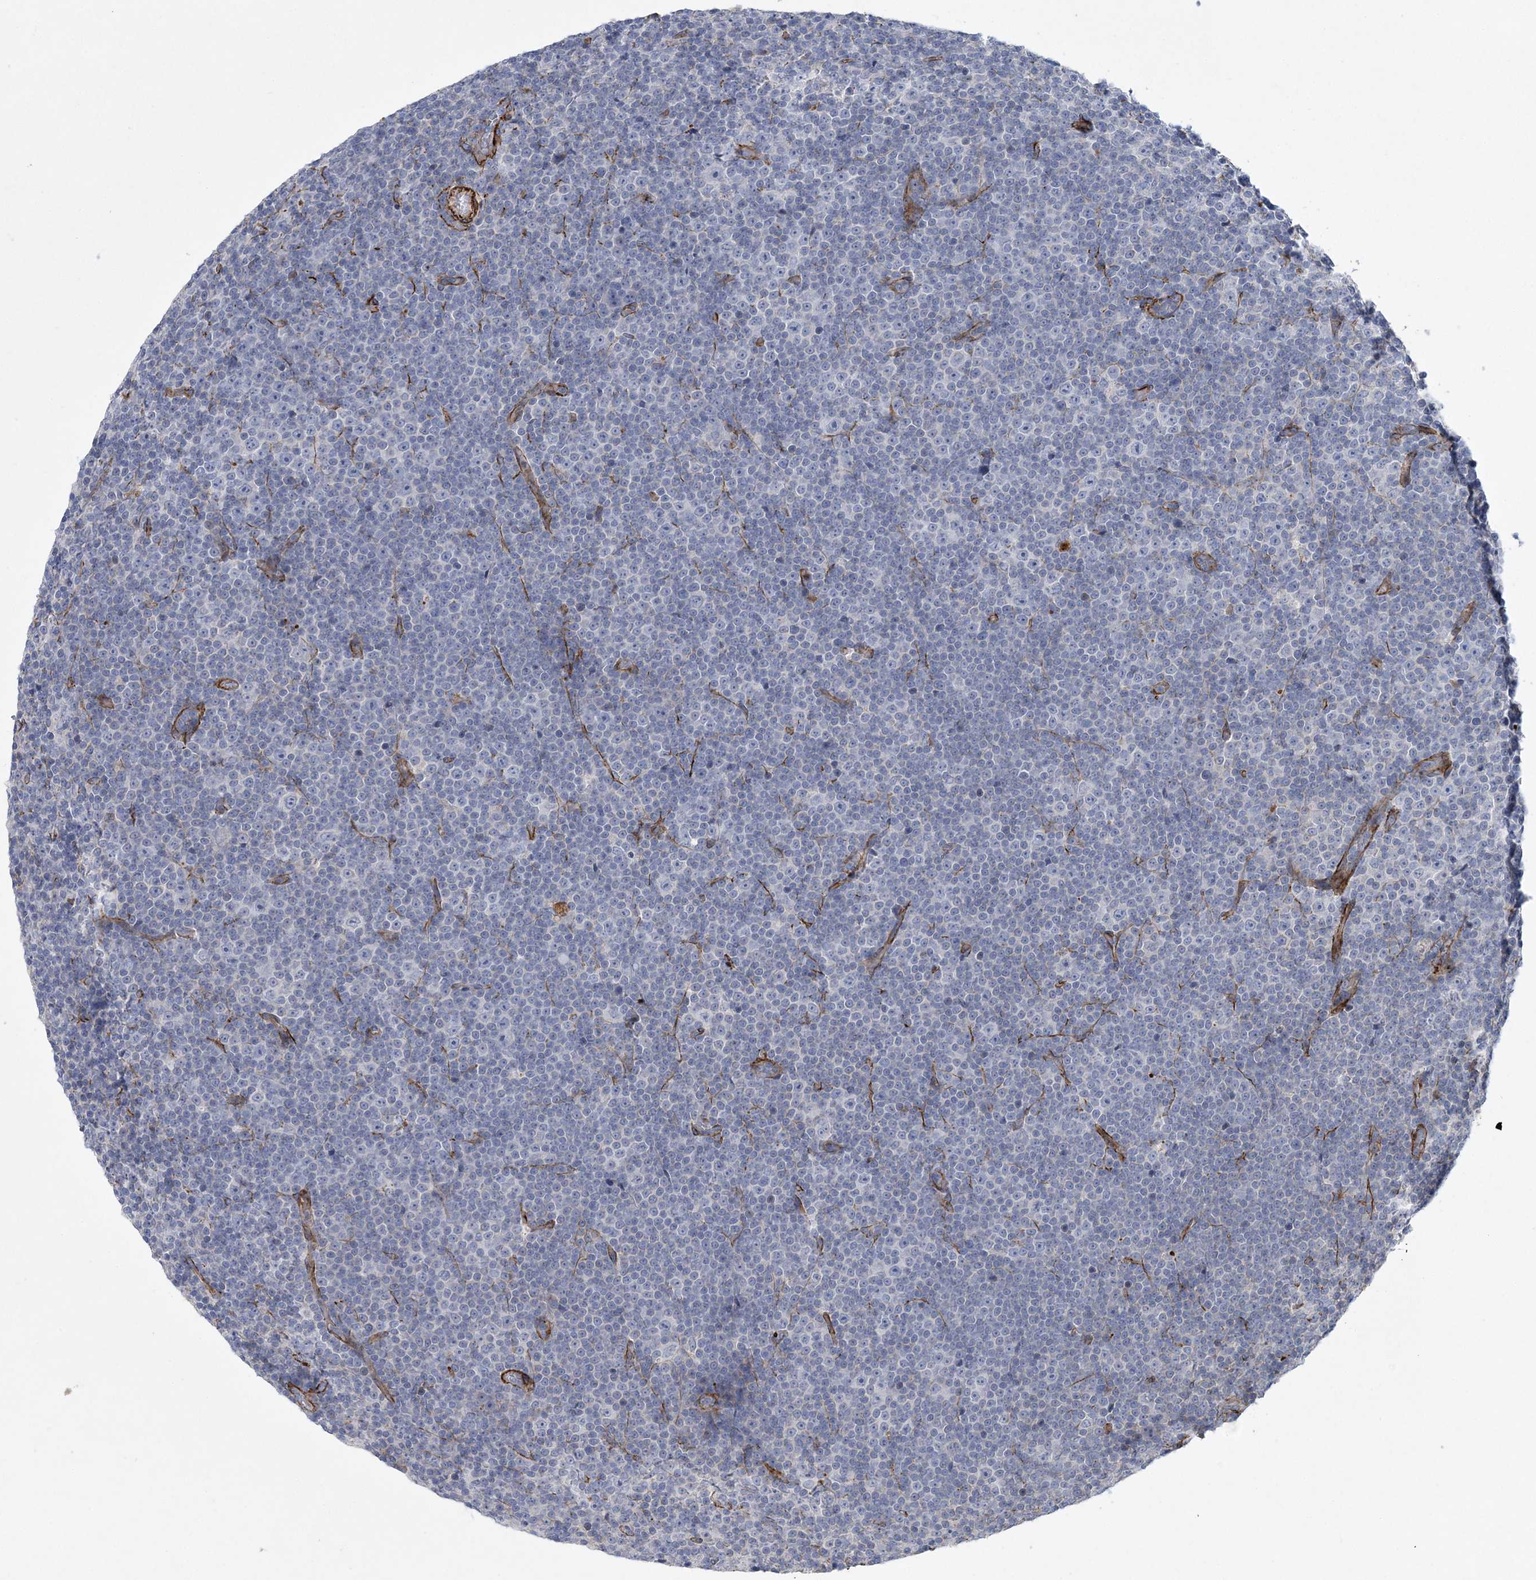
{"staining": {"intensity": "negative", "quantity": "none", "location": "none"}, "tissue": "lymphoma", "cell_type": "Tumor cells", "image_type": "cancer", "snomed": [{"axis": "morphology", "description": "Malignant lymphoma, non-Hodgkin's type, Low grade"}, {"axis": "topography", "description": "Lymph node"}], "caption": "Malignant lymphoma, non-Hodgkin's type (low-grade) was stained to show a protein in brown. There is no significant expression in tumor cells.", "gene": "ARSJ", "patient": {"sex": "female", "age": 67}}